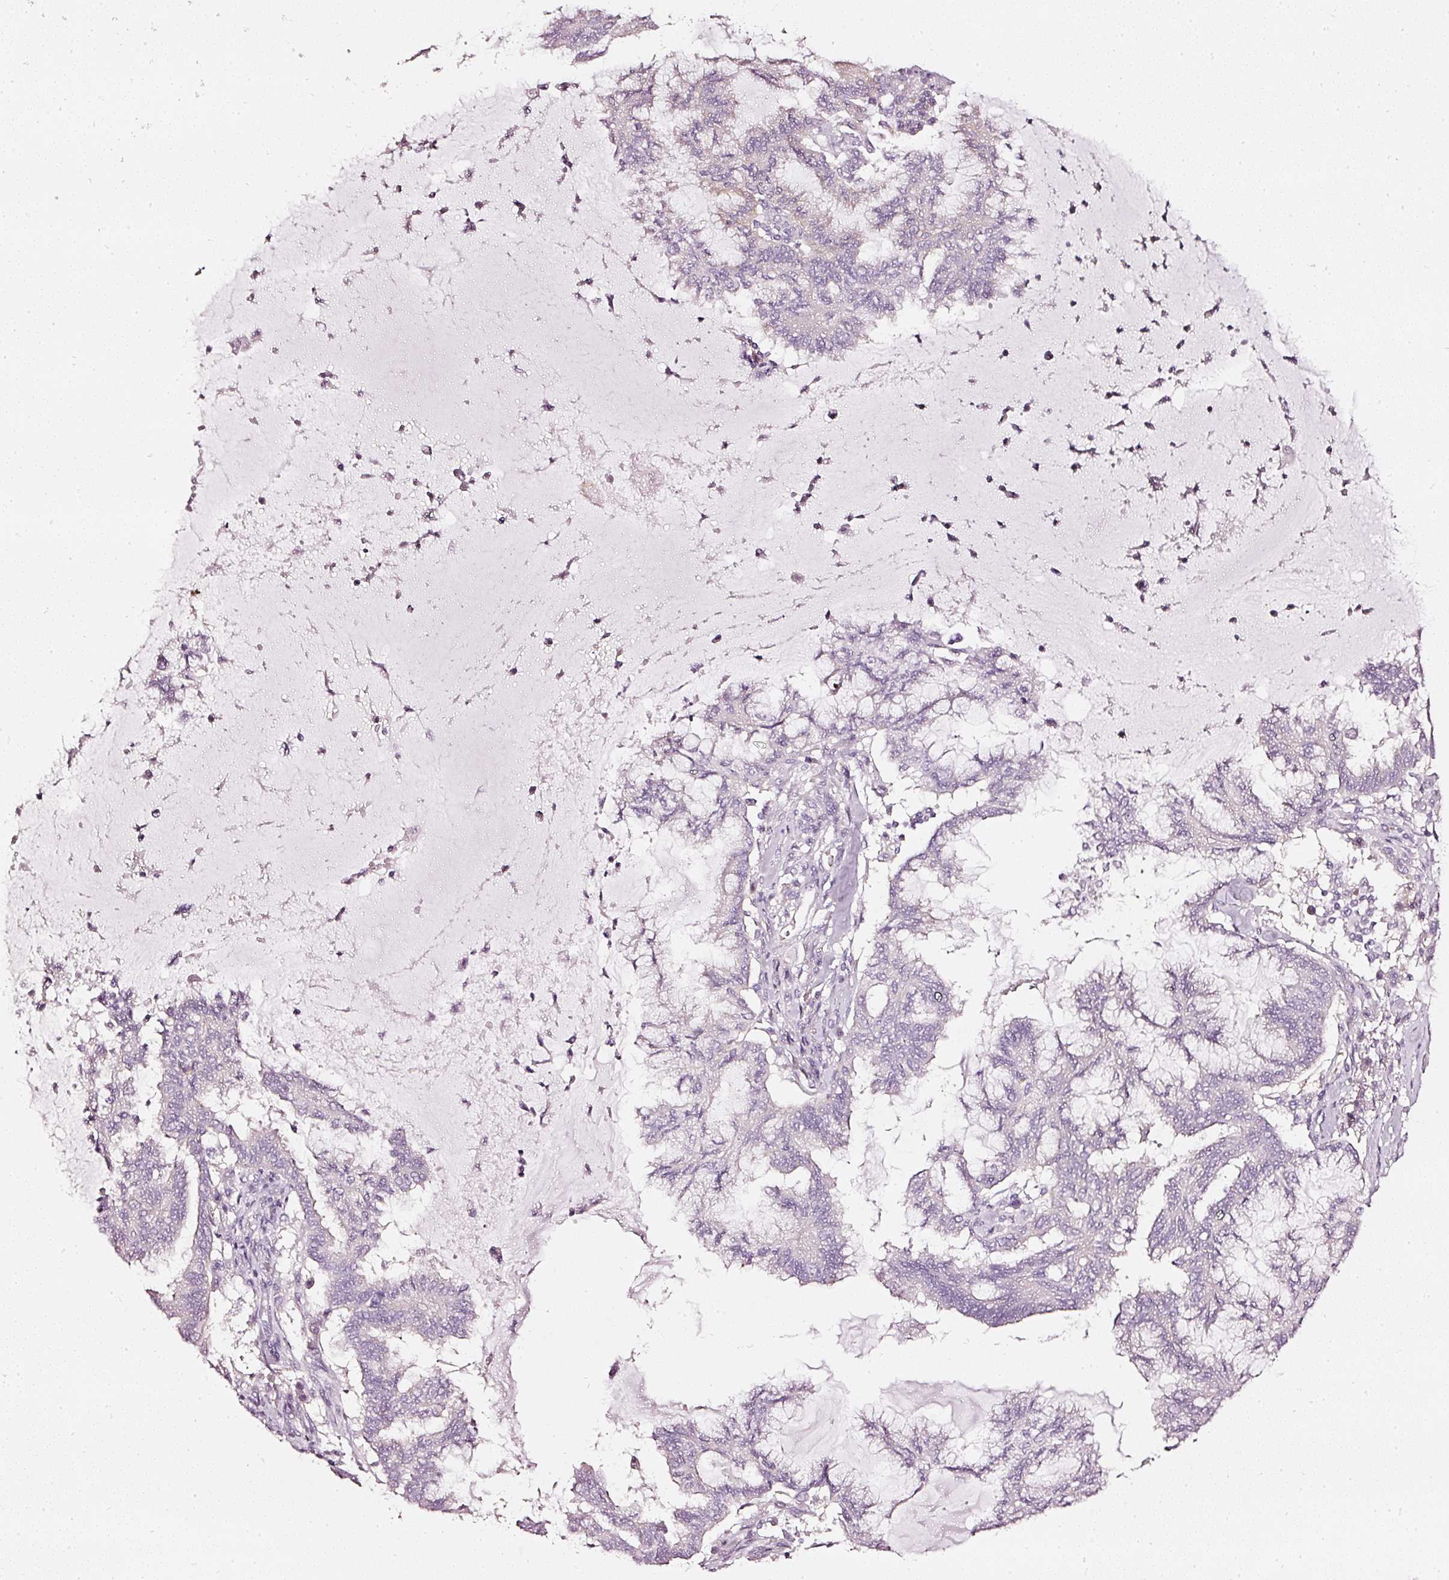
{"staining": {"intensity": "negative", "quantity": "none", "location": "none"}, "tissue": "endometrial cancer", "cell_type": "Tumor cells", "image_type": "cancer", "snomed": [{"axis": "morphology", "description": "Adenocarcinoma, NOS"}, {"axis": "topography", "description": "Endometrium"}], "caption": "Immunohistochemistry image of human adenocarcinoma (endometrial) stained for a protein (brown), which displays no expression in tumor cells.", "gene": "CNP", "patient": {"sex": "female", "age": 86}}